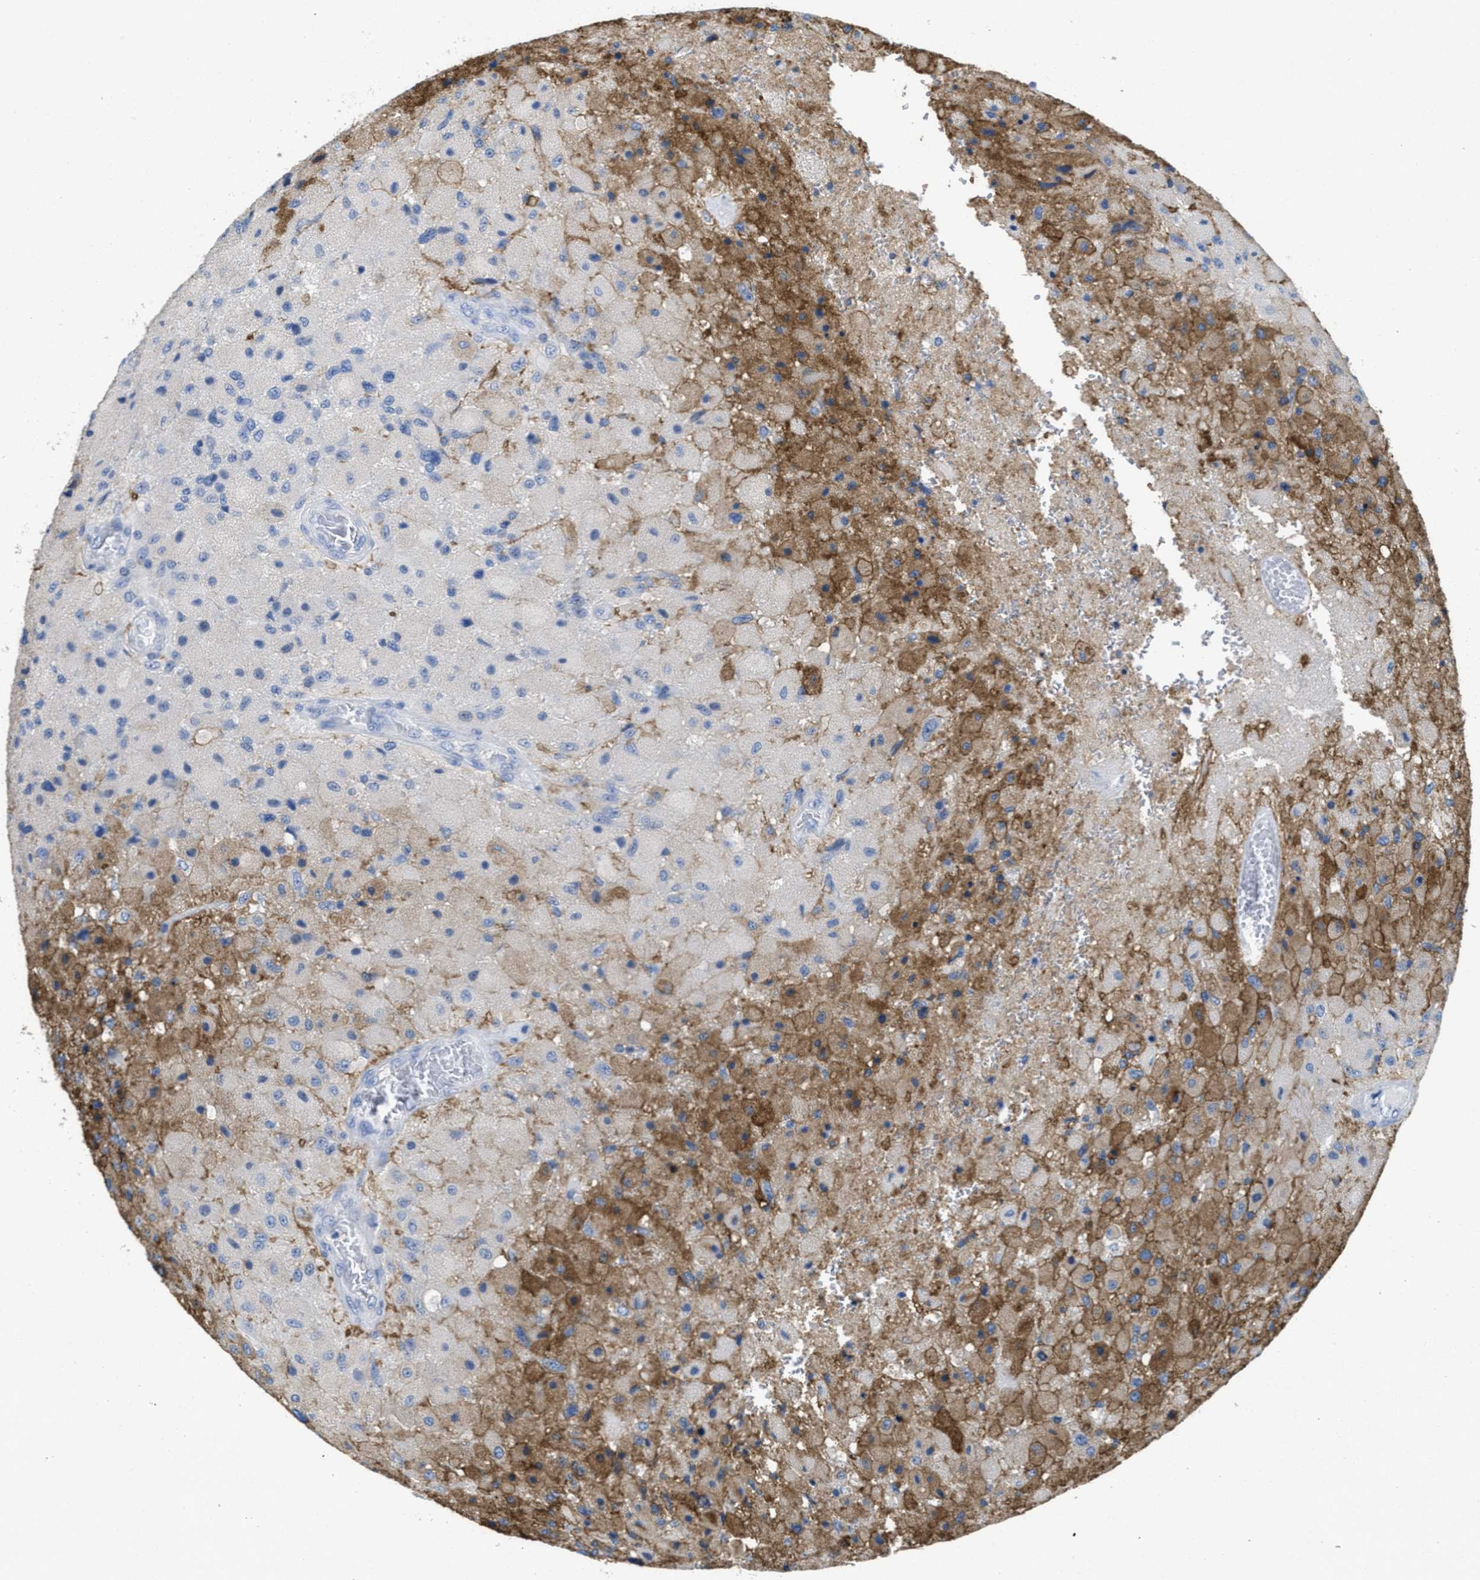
{"staining": {"intensity": "moderate", "quantity": "25%-75%", "location": "cytoplasmic/membranous"}, "tissue": "glioma", "cell_type": "Tumor cells", "image_type": "cancer", "snomed": [{"axis": "morphology", "description": "Normal tissue, NOS"}, {"axis": "morphology", "description": "Glioma, malignant, High grade"}, {"axis": "topography", "description": "Cerebral cortex"}], "caption": "Tumor cells demonstrate medium levels of moderate cytoplasmic/membranous positivity in about 25%-75% of cells in glioma.", "gene": "CA9", "patient": {"sex": "male", "age": 77}}